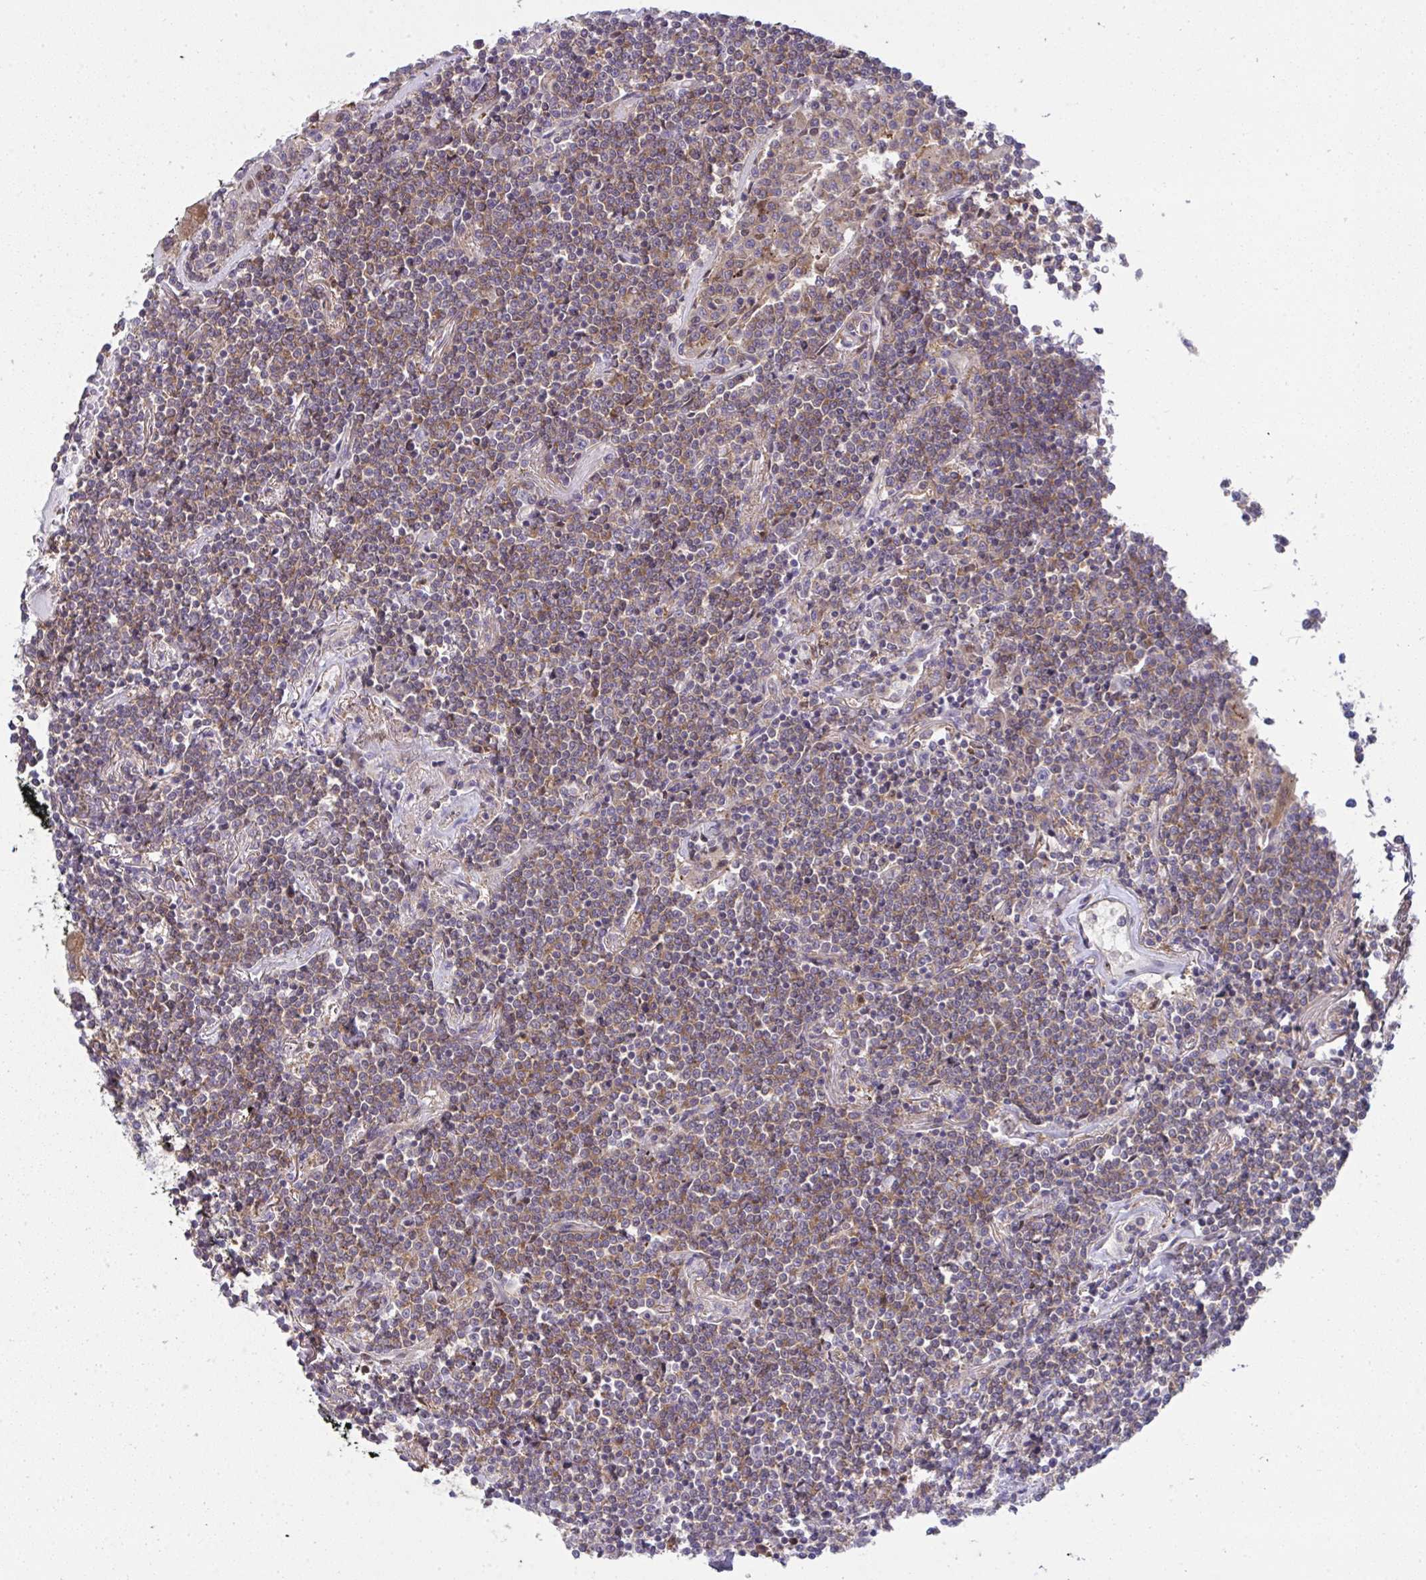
{"staining": {"intensity": "moderate", "quantity": ">75%", "location": "cytoplasmic/membranous"}, "tissue": "lymphoma", "cell_type": "Tumor cells", "image_type": "cancer", "snomed": [{"axis": "morphology", "description": "Malignant lymphoma, non-Hodgkin's type, Low grade"}, {"axis": "topography", "description": "Lung"}], "caption": "Lymphoma stained with DAB (3,3'-diaminobenzidine) immunohistochemistry (IHC) shows medium levels of moderate cytoplasmic/membranous staining in about >75% of tumor cells. (brown staining indicates protein expression, while blue staining denotes nuclei).", "gene": "ALDH16A1", "patient": {"sex": "female", "age": 71}}